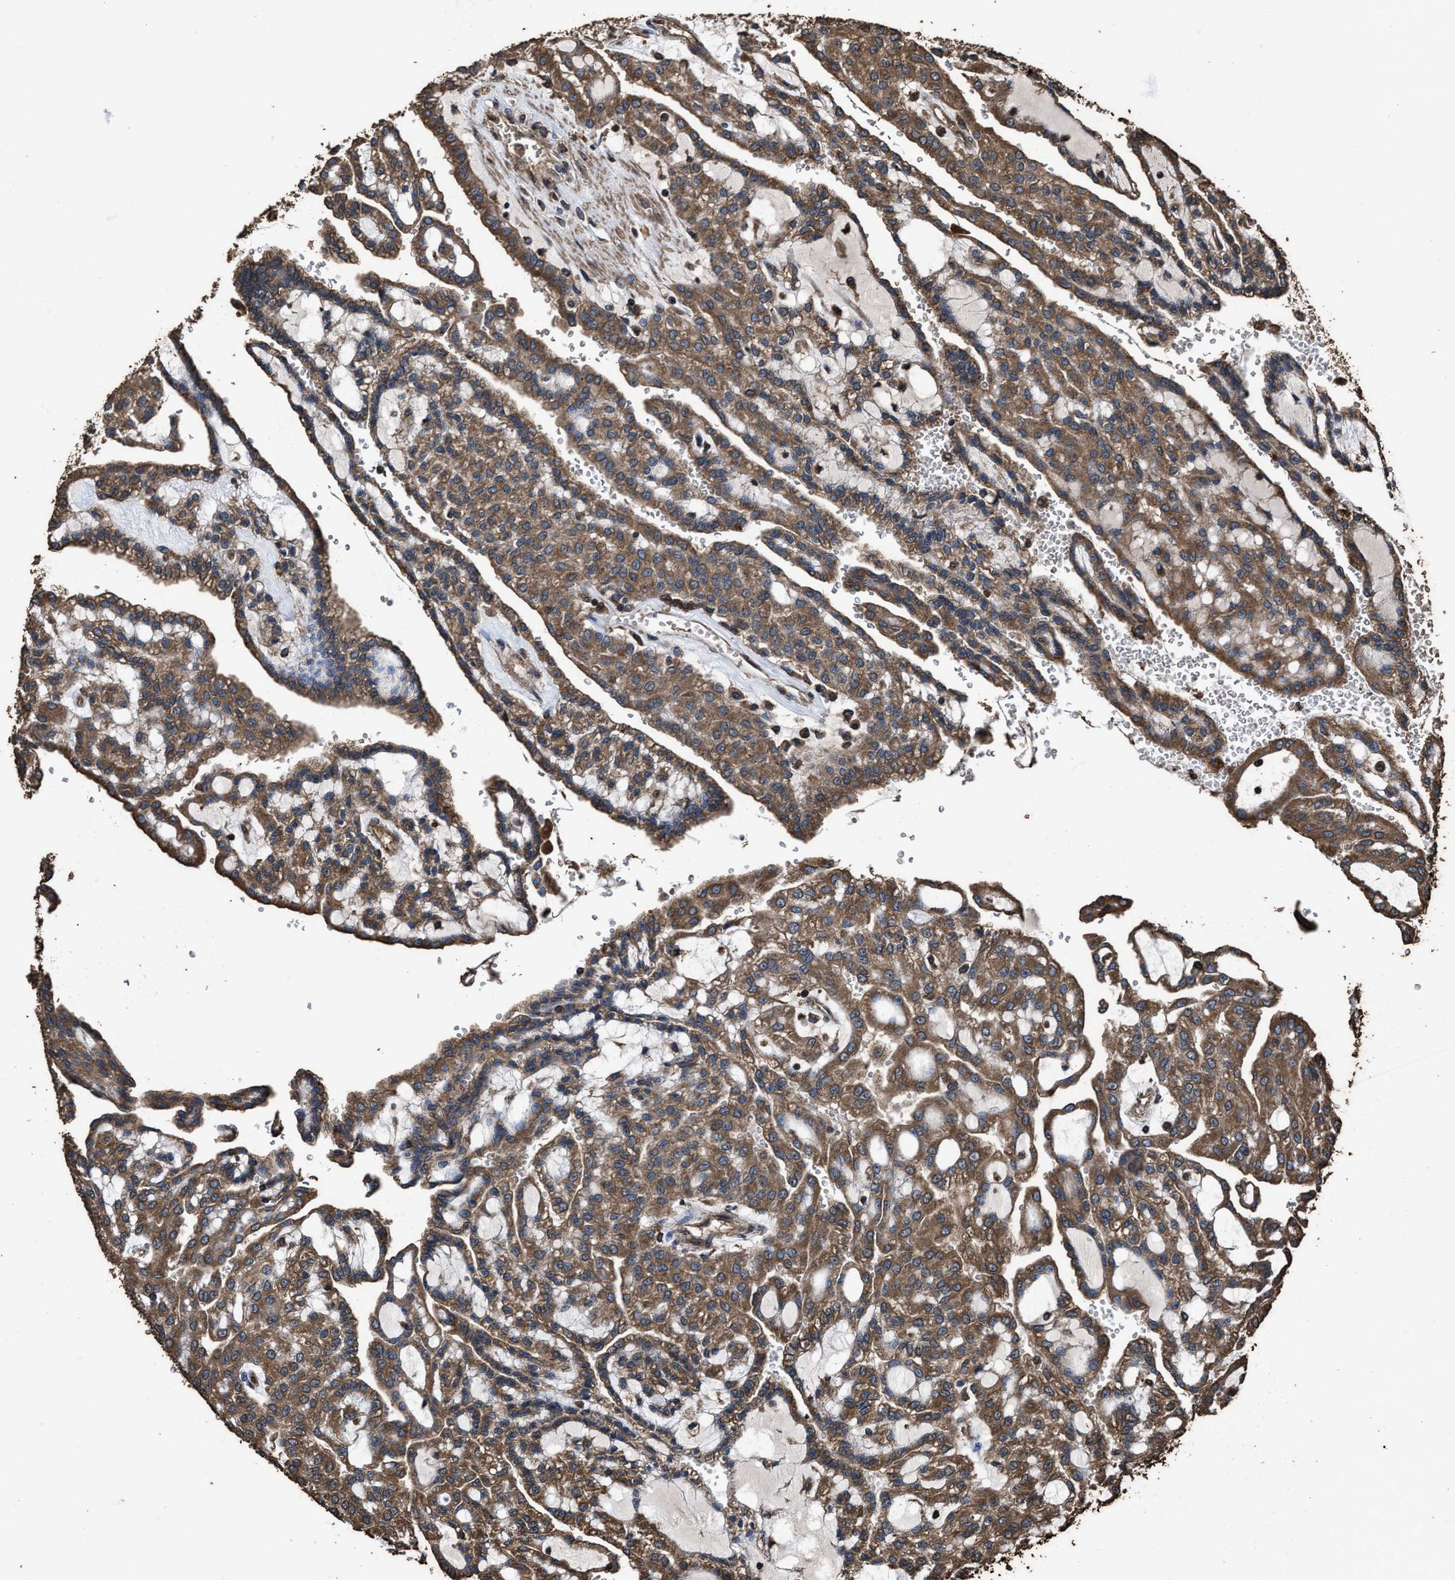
{"staining": {"intensity": "strong", "quantity": ">75%", "location": "cytoplasmic/membranous"}, "tissue": "renal cancer", "cell_type": "Tumor cells", "image_type": "cancer", "snomed": [{"axis": "morphology", "description": "Adenocarcinoma, NOS"}, {"axis": "topography", "description": "Kidney"}], "caption": "The immunohistochemical stain highlights strong cytoplasmic/membranous staining in tumor cells of adenocarcinoma (renal) tissue.", "gene": "ZMYND19", "patient": {"sex": "male", "age": 63}}